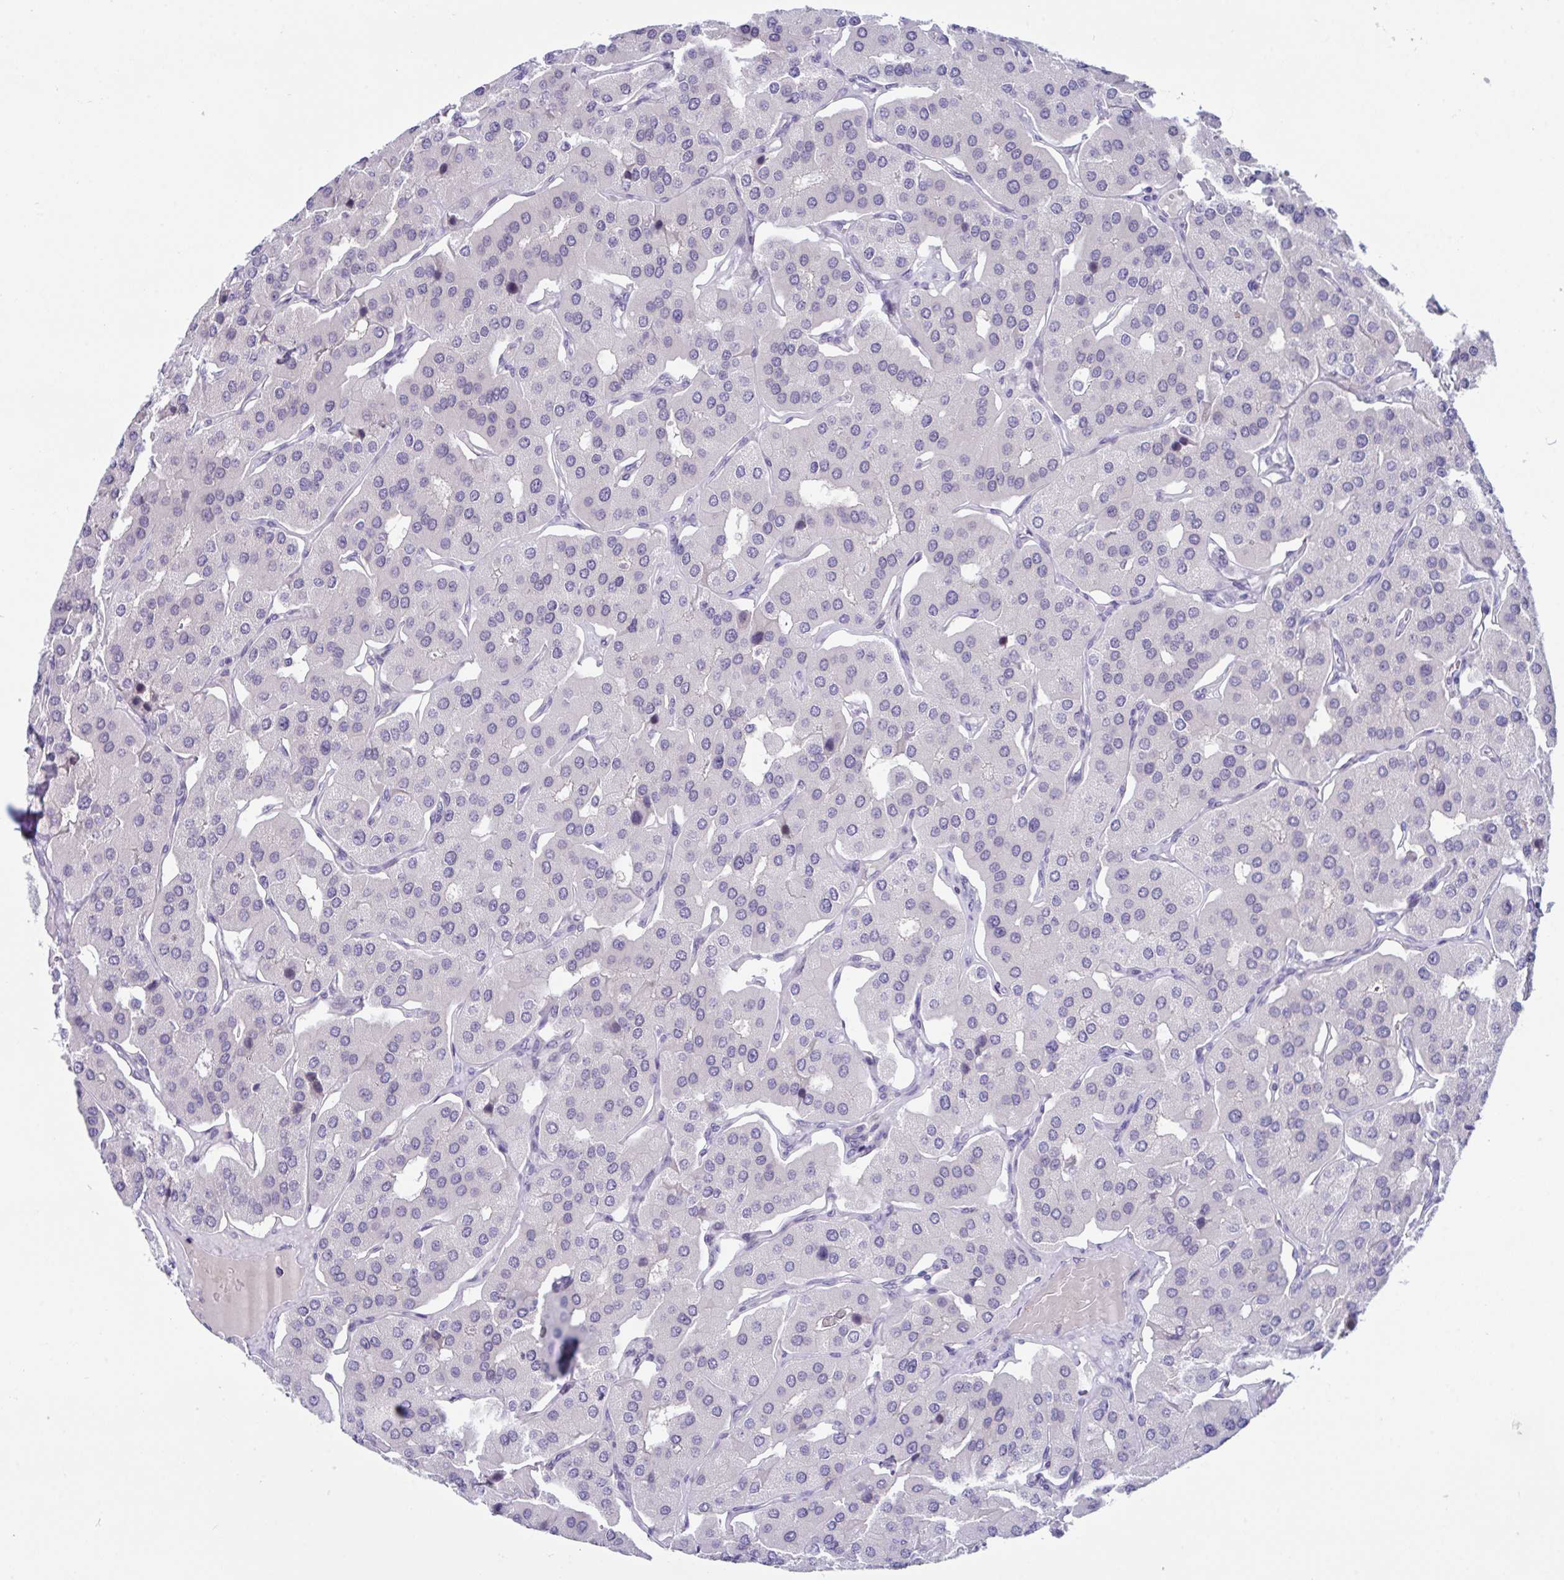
{"staining": {"intensity": "negative", "quantity": "none", "location": "none"}, "tissue": "parathyroid gland", "cell_type": "Glandular cells", "image_type": "normal", "snomed": [{"axis": "morphology", "description": "Normal tissue, NOS"}, {"axis": "morphology", "description": "Adenoma, NOS"}, {"axis": "topography", "description": "Parathyroid gland"}], "caption": "DAB immunohistochemical staining of benign parathyroid gland reveals no significant expression in glandular cells. Brightfield microscopy of immunohistochemistry stained with DAB (brown) and hematoxylin (blue), captured at high magnification.", "gene": "USP35", "patient": {"sex": "female", "age": 86}}